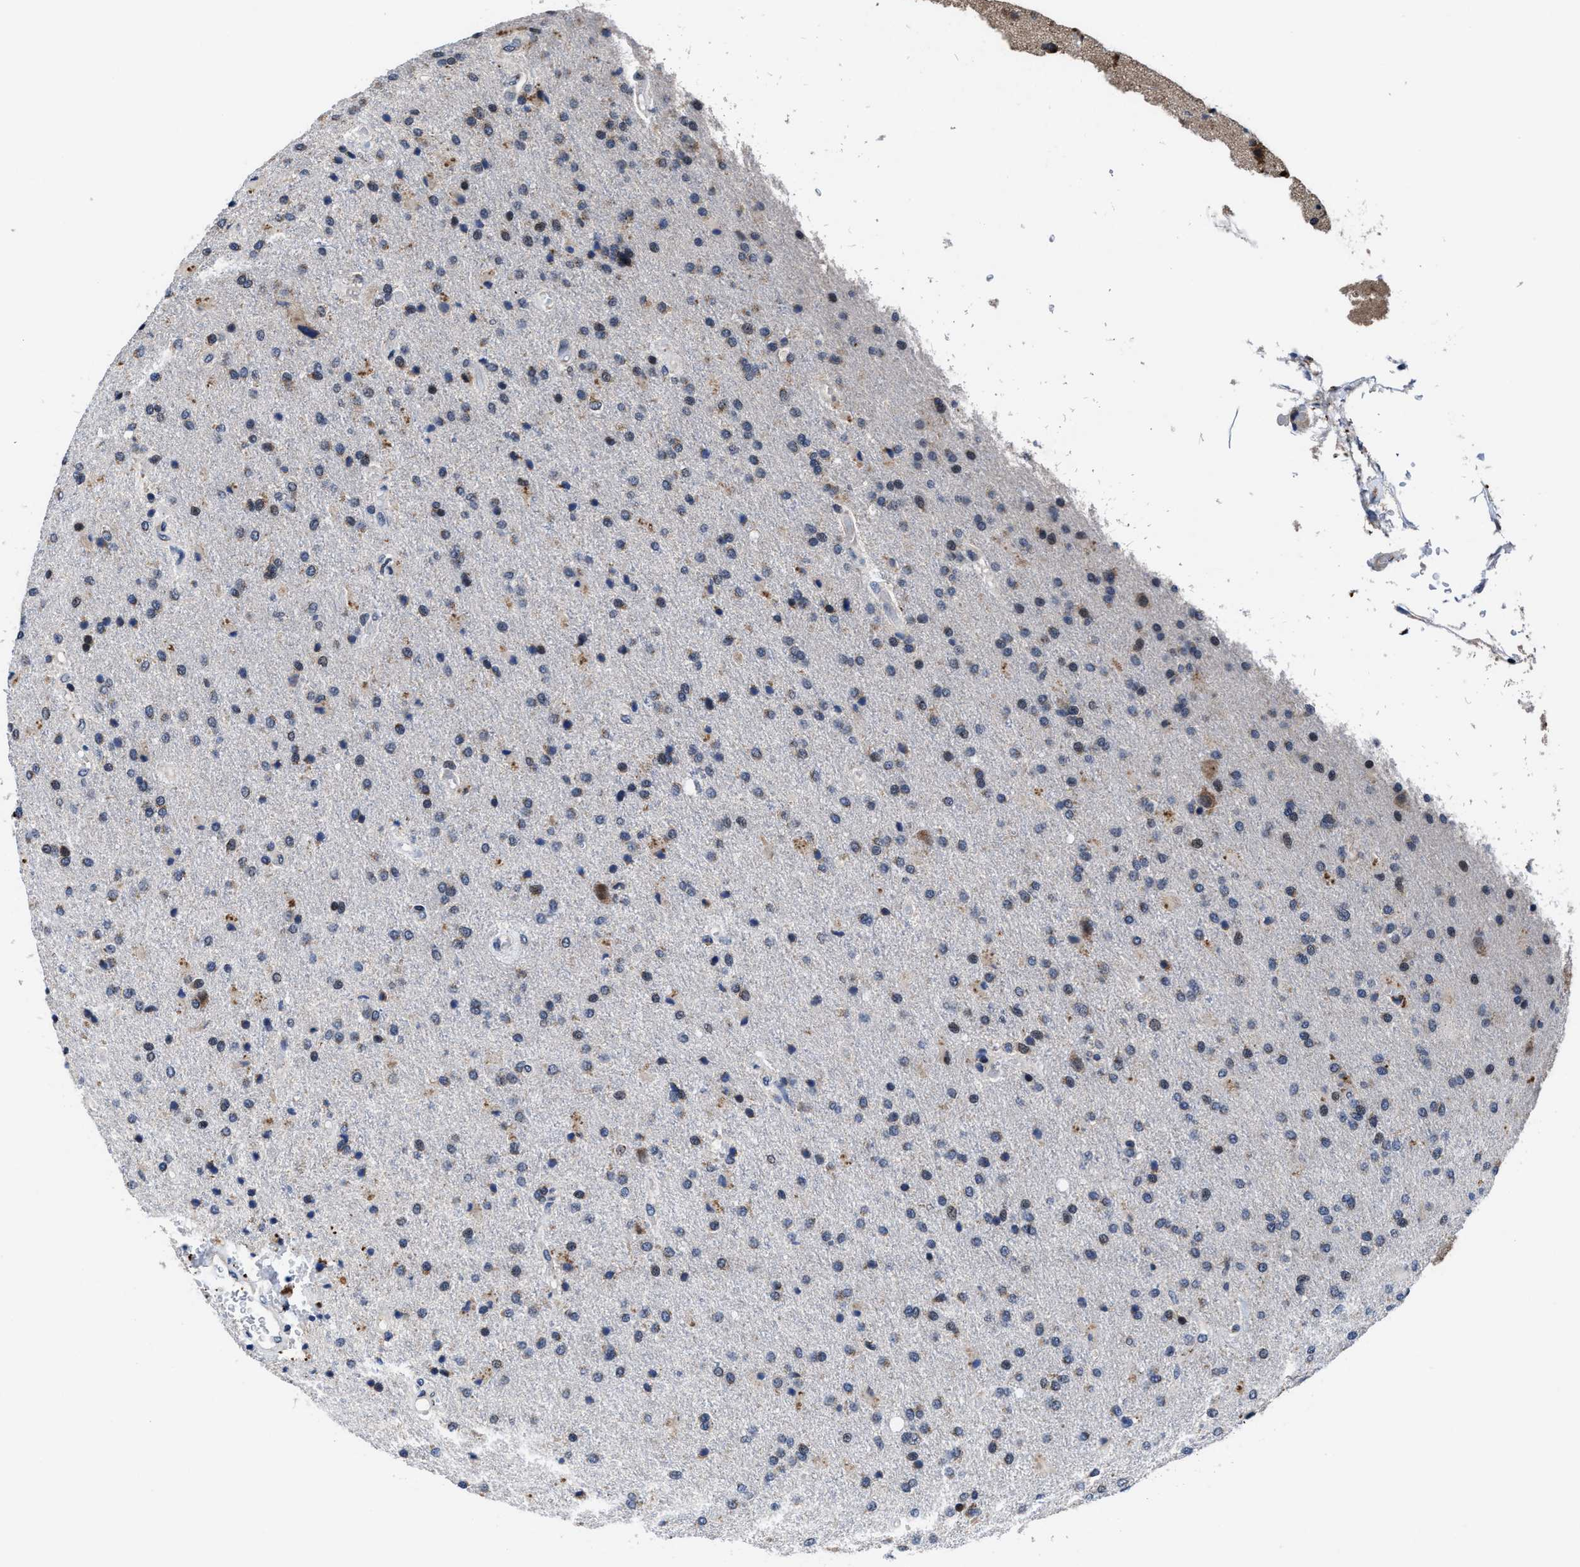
{"staining": {"intensity": "weak", "quantity": "<25%", "location": "cytoplasmic/membranous,nuclear"}, "tissue": "glioma", "cell_type": "Tumor cells", "image_type": "cancer", "snomed": [{"axis": "morphology", "description": "Glioma, malignant, High grade"}, {"axis": "topography", "description": "Brain"}], "caption": "The IHC micrograph has no significant staining in tumor cells of malignant high-grade glioma tissue.", "gene": "TMEM53", "patient": {"sex": "male", "age": 72}}